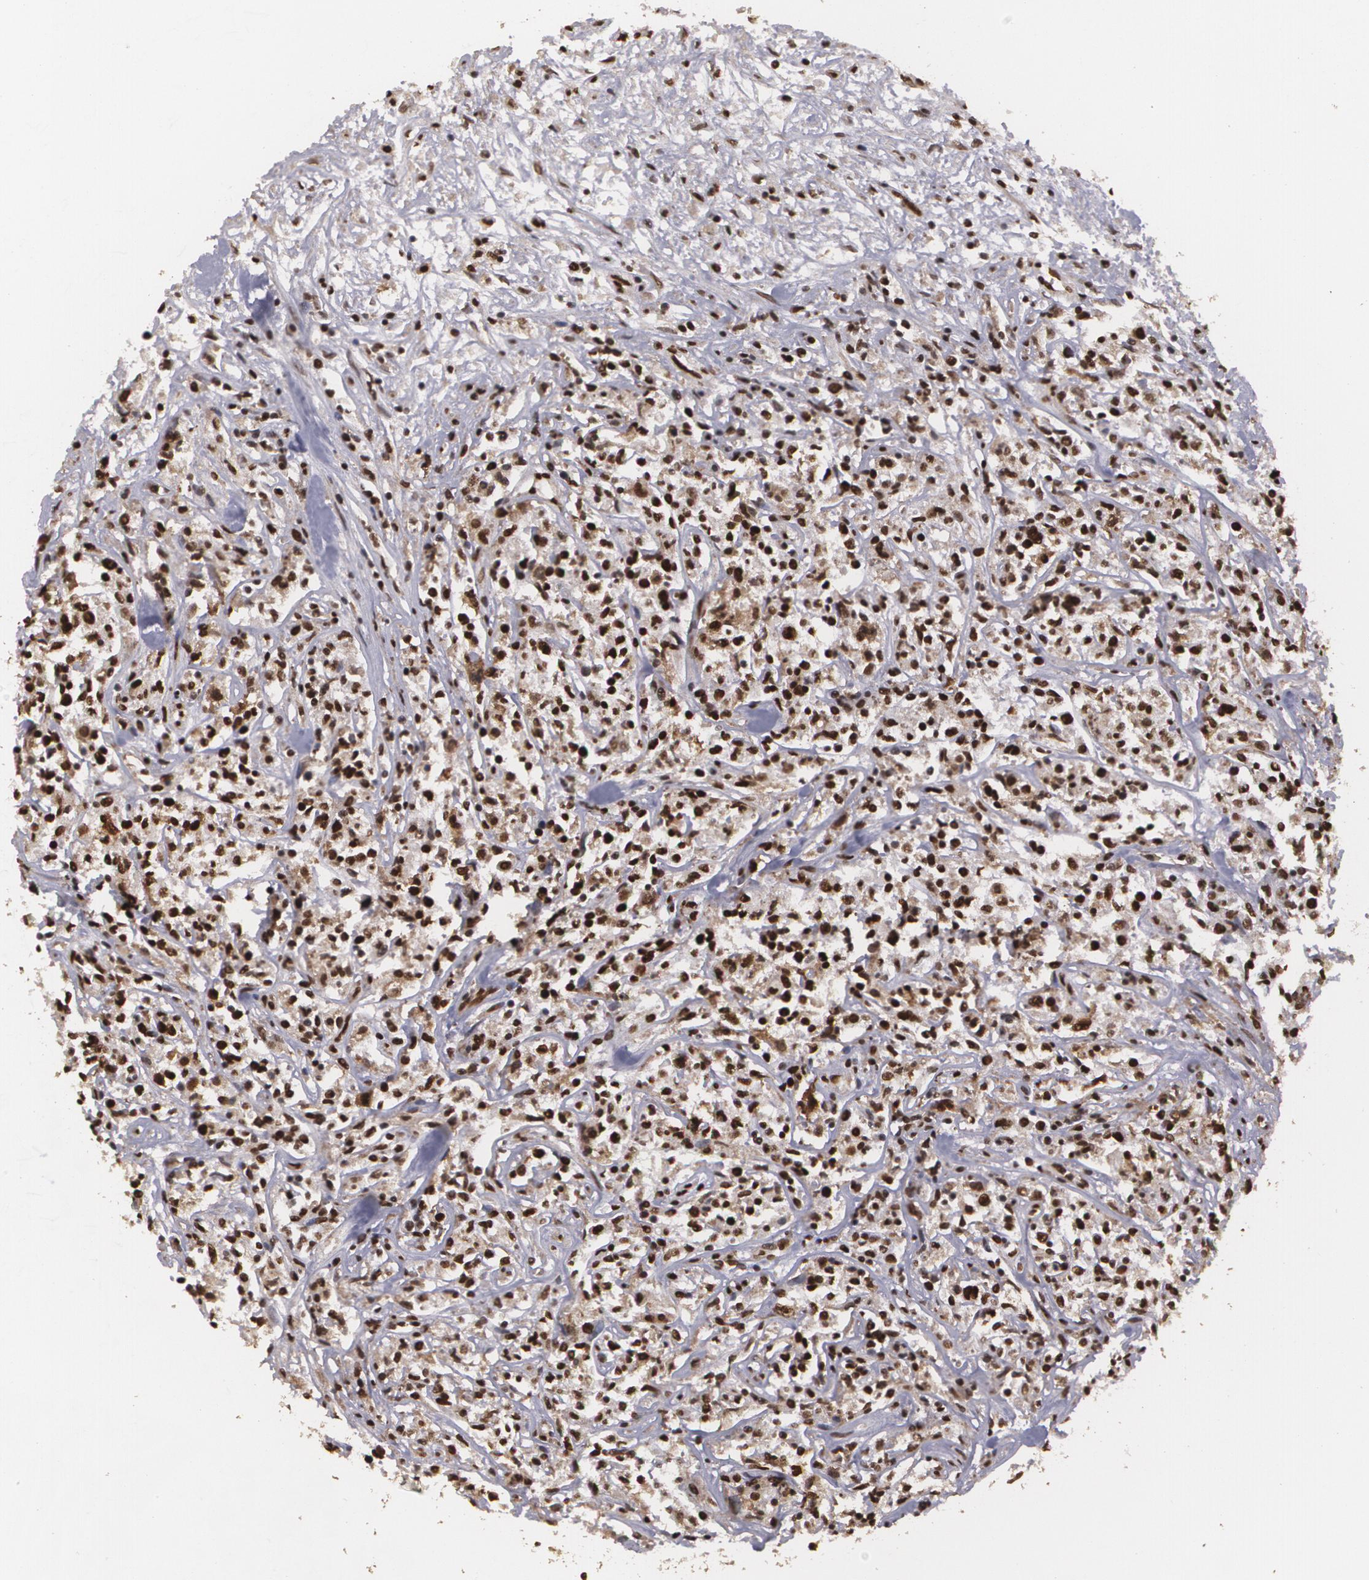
{"staining": {"intensity": "strong", "quantity": ">75%", "location": "nuclear"}, "tissue": "lymphoma", "cell_type": "Tumor cells", "image_type": "cancer", "snomed": [{"axis": "morphology", "description": "Malignant lymphoma, non-Hodgkin's type, Low grade"}, {"axis": "topography", "description": "Small intestine"}], "caption": "Immunohistochemical staining of human low-grade malignant lymphoma, non-Hodgkin's type displays high levels of strong nuclear protein positivity in approximately >75% of tumor cells.", "gene": "RCOR1", "patient": {"sex": "female", "age": 59}}